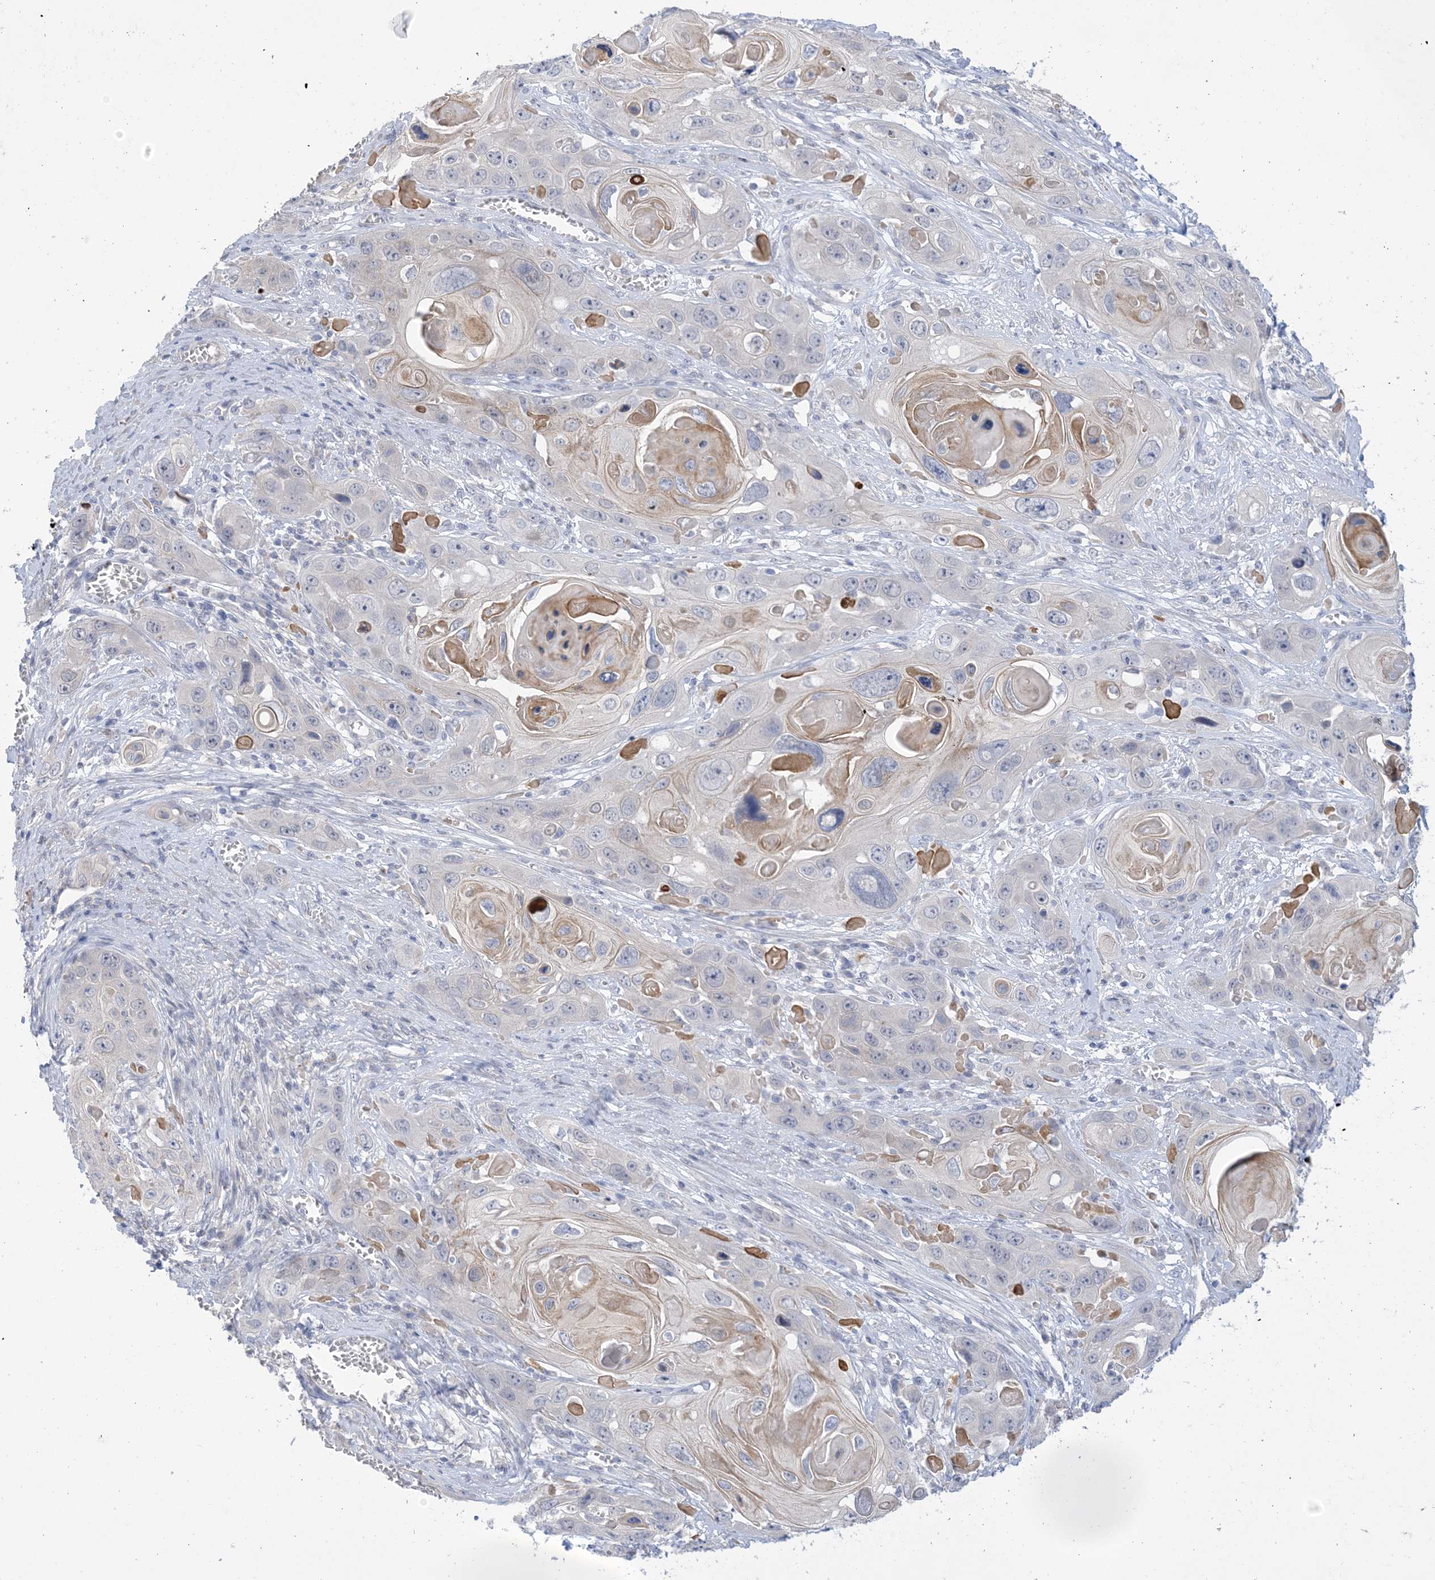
{"staining": {"intensity": "negative", "quantity": "none", "location": "none"}, "tissue": "skin cancer", "cell_type": "Tumor cells", "image_type": "cancer", "snomed": [{"axis": "morphology", "description": "Squamous cell carcinoma, NOS"}, {"axis": "topography", "description": "Skin"}], "caption": "Squamous cell carcinoma (skin) was stained to show a protein in brown. There is no significant staining in tumor cells.", "gene": "TTYH1", "patient": {"sex": "male", "age": 55}}